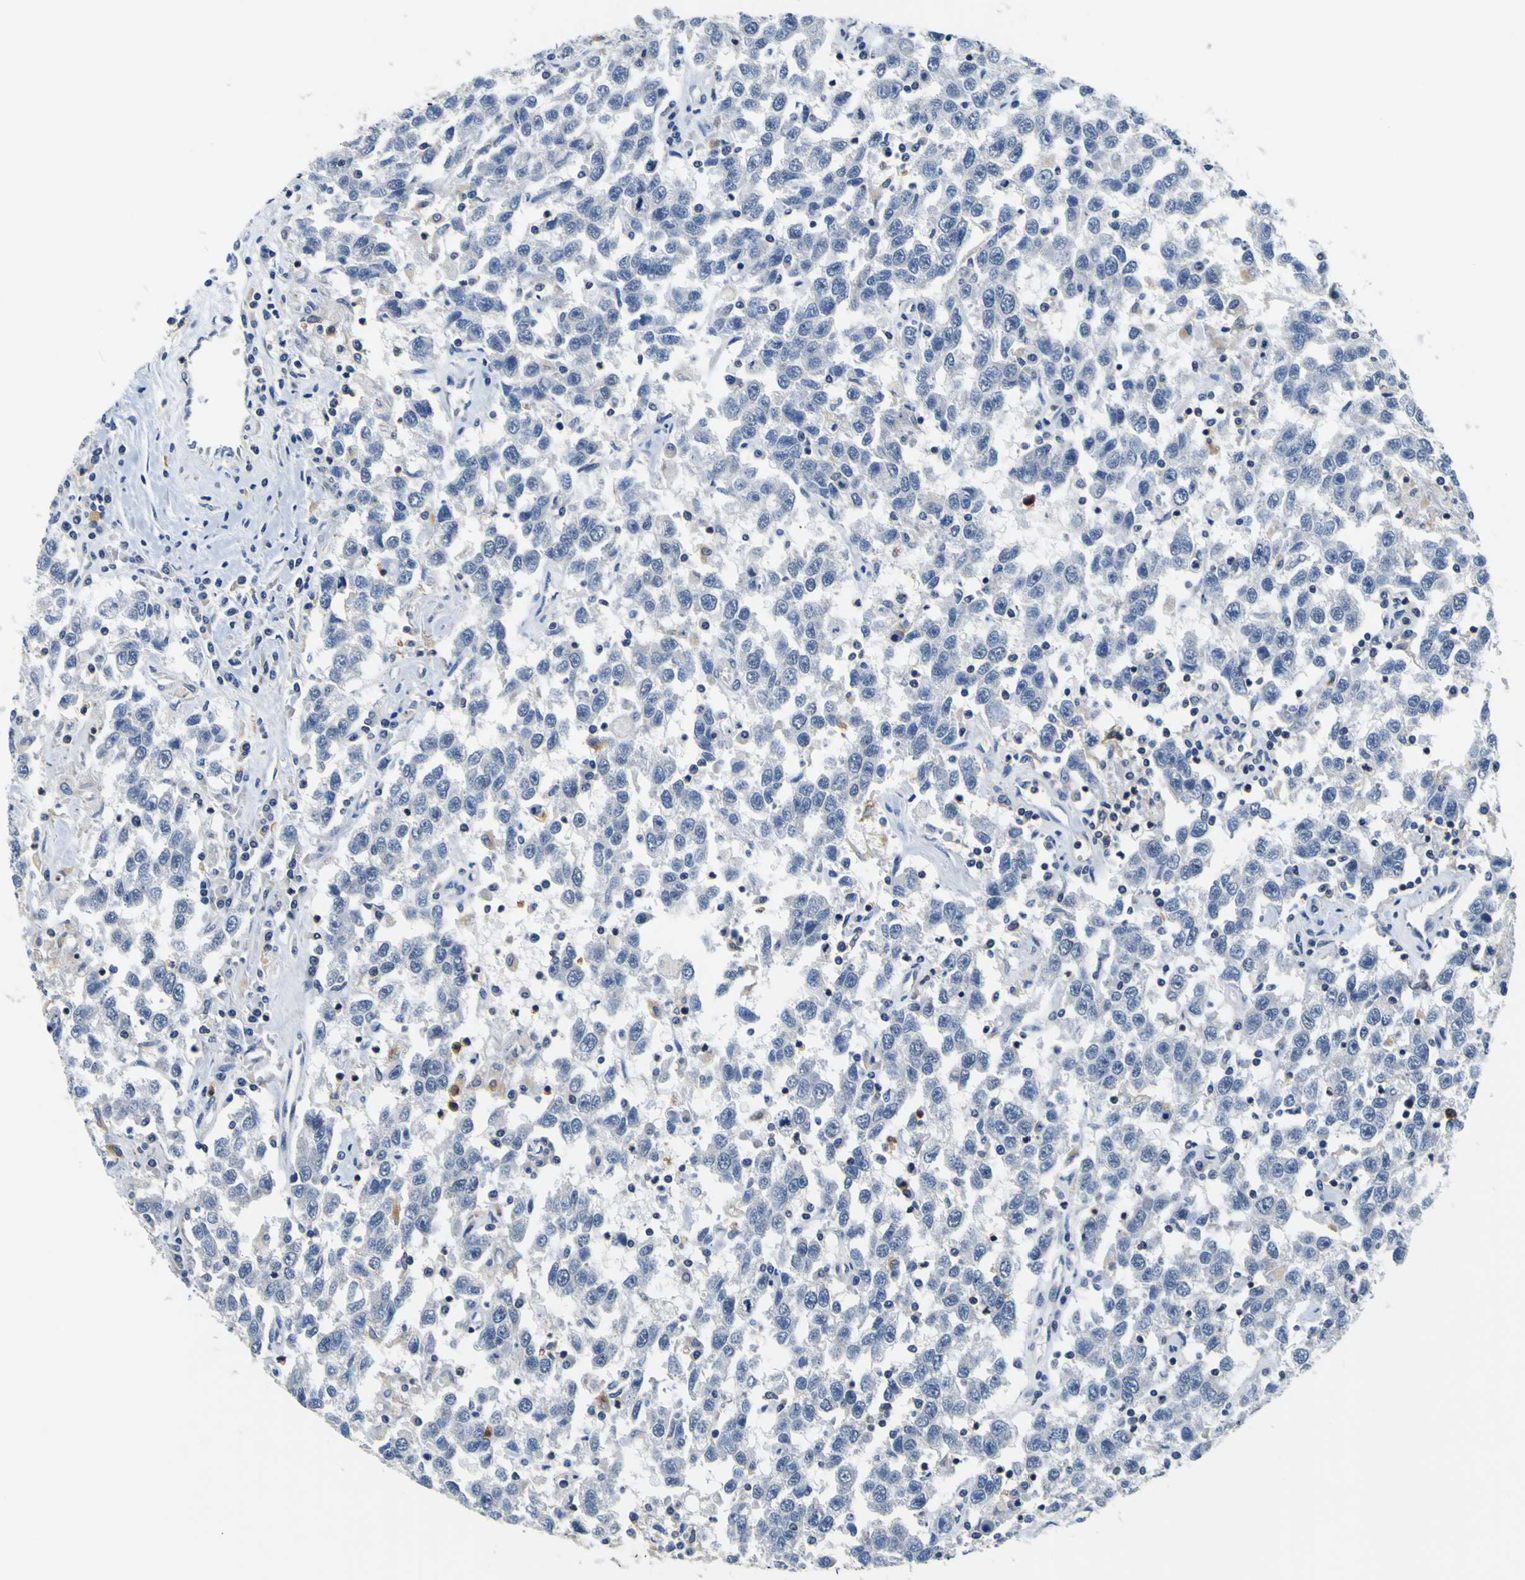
{"staining": {"intensity": "negative", "quantity": "none", "location": "none"}, "tissue": "testis cancer", "cell_type": "Tumor cells", "image_type": "cancer", "snomed": [{"axis": "morphology", "description": "Seminoma, NOS"}, {"axis": "topography", "description": "Testis"}], "caption": "The image shows no significant staining in tumor cells of testis cancer.", "gene": "TNIK", "patient": {"sex": "male", "age": 41}}